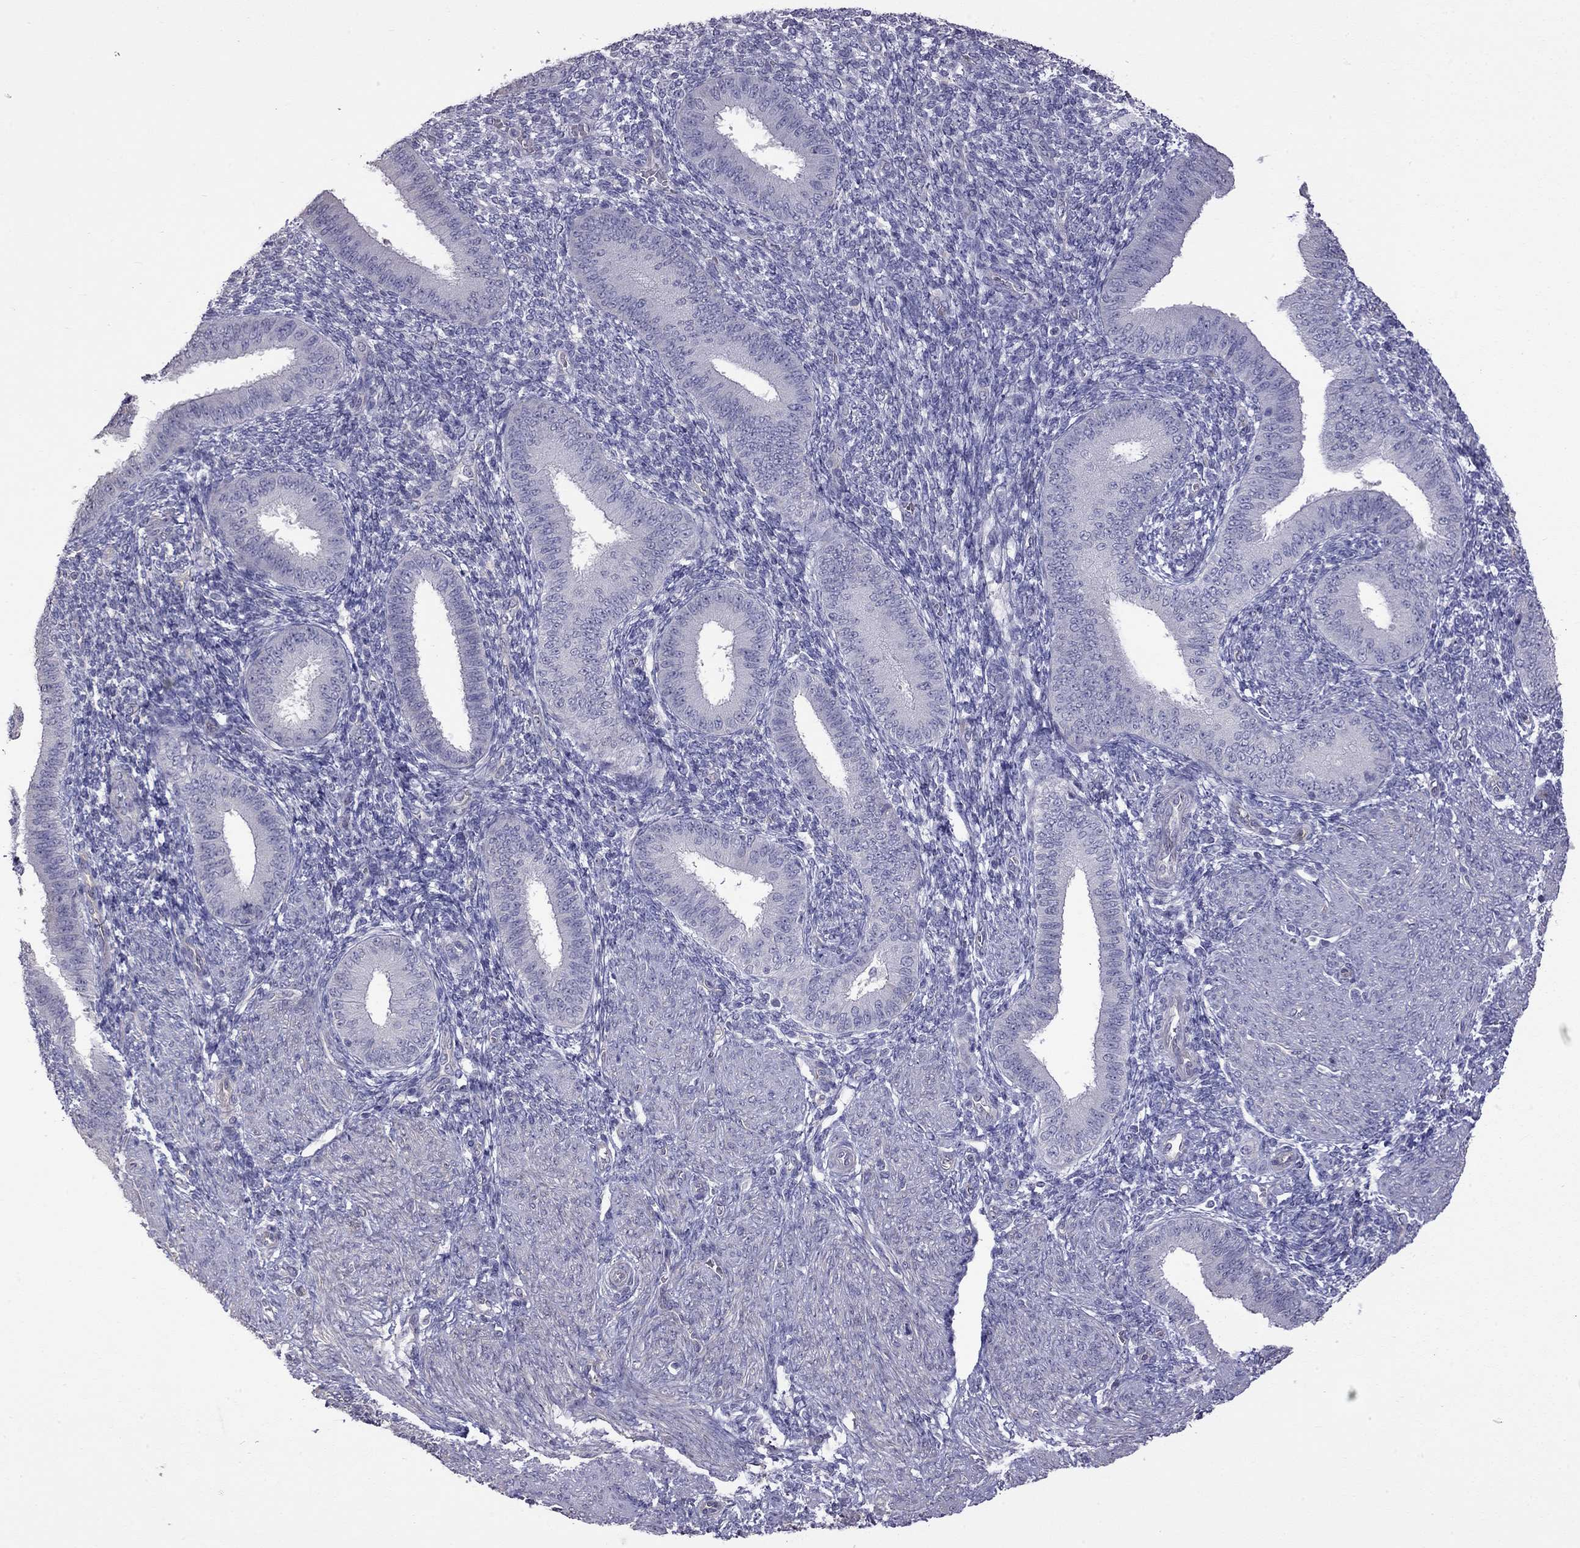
{"staining": {"intensity": "negative", "quantity": "none", "location": "none"}, "tissue": "endometrium", "cell_type": "Cells in endometrial stroma", "image_type": "normal", "snomed": [{"axis": "morphology", "description": "Normal tissue, NOS"}, {"axis": "topography", "description": "Endometrium"}], "caption": "The immunohistochemistry image has no significant positivity in cells in endometrial stroma of endometrium.", "gene": "FEZ1", "patient": {"sex": "female", "age": 39}}